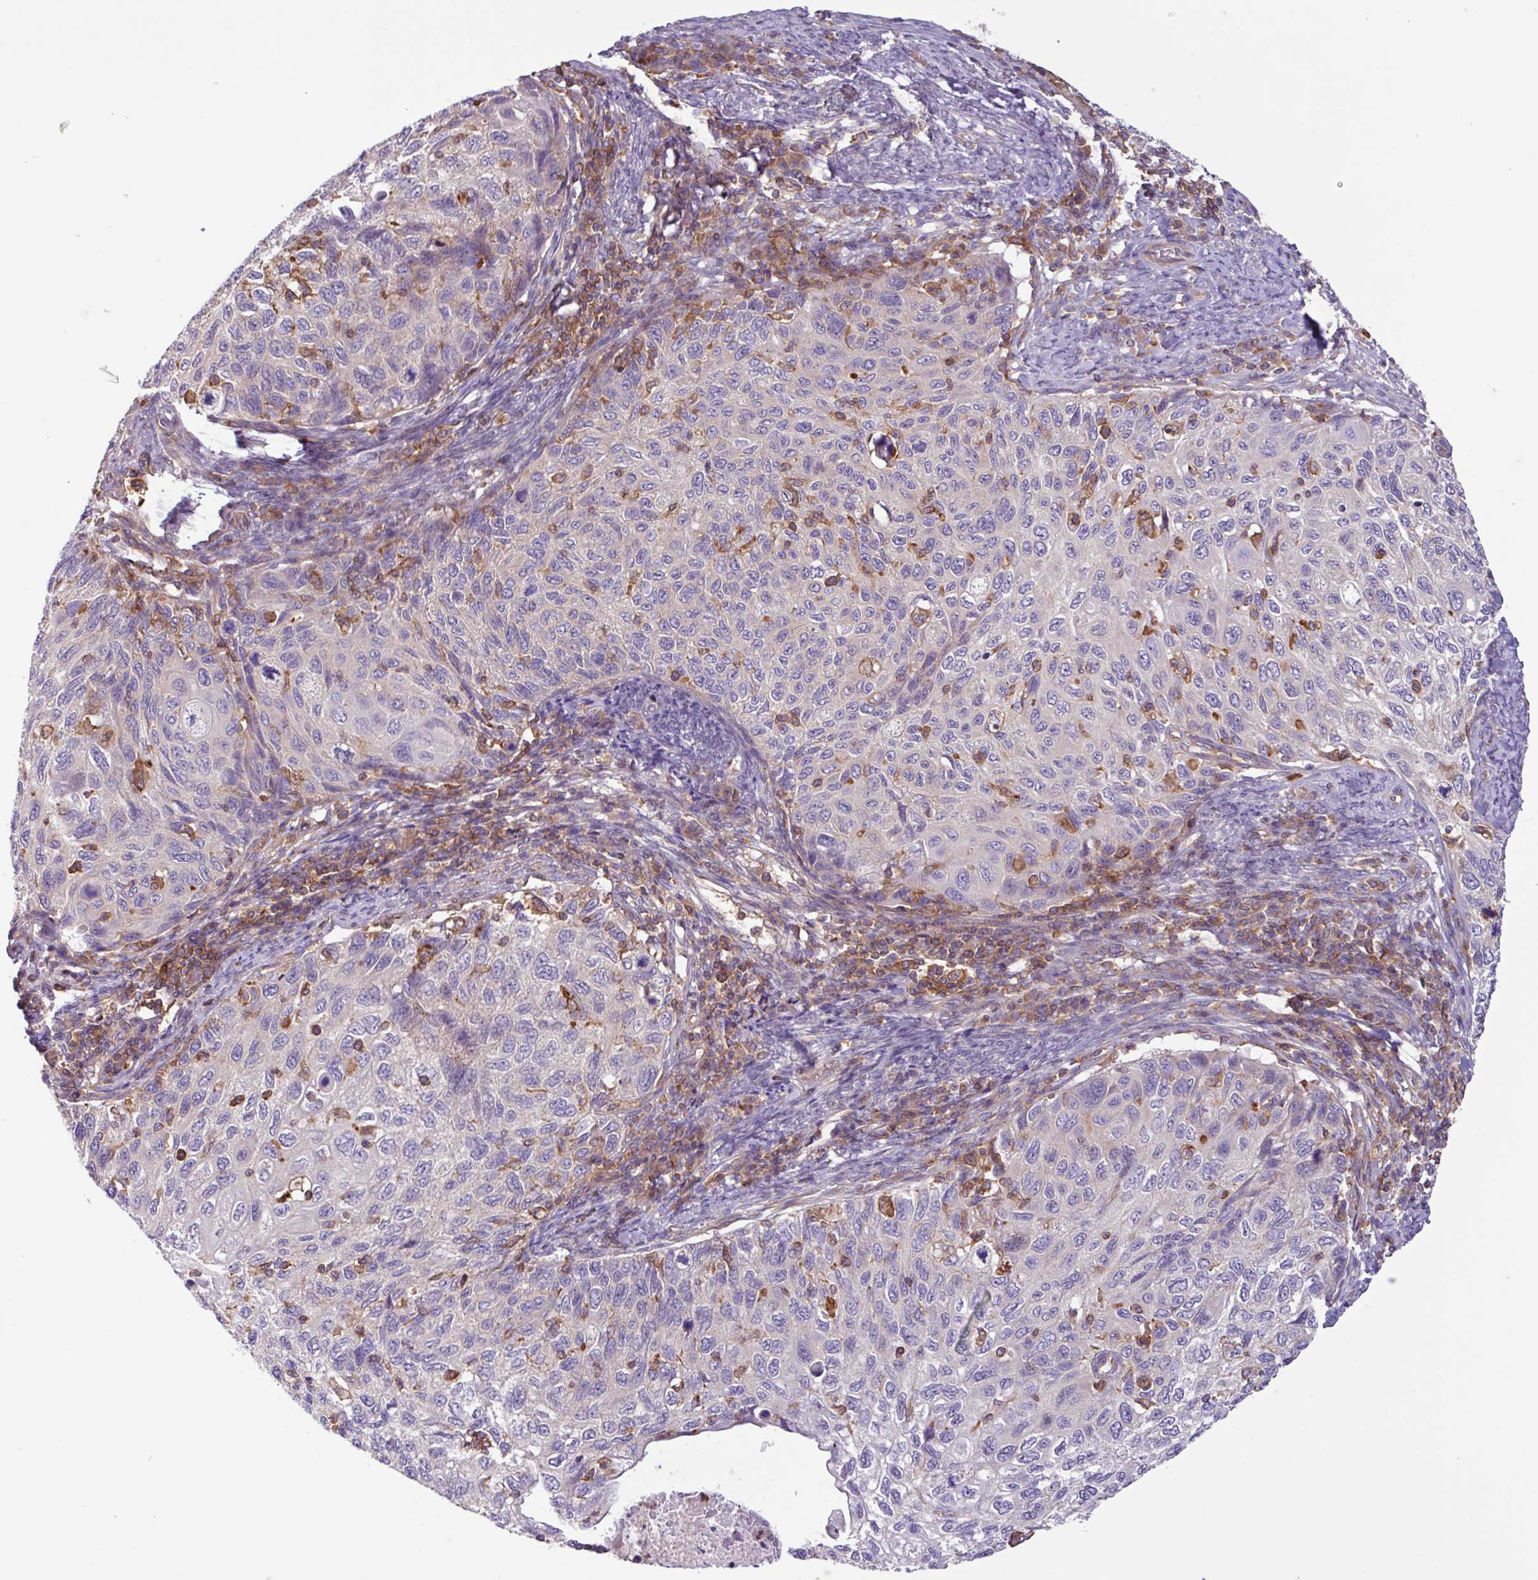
{"staining": {"intensity": "negative", "quantity": "none", "location": "none"}, "tissue": "cervical cancer", "cell_type": "Tumor cells", "image_type": "cancer", "snomed": [{"axis": "morphology", "description": "Squamous cell carcinoma, NOS"}, {"axis": "topography", "description": "Cervix"}], "caption": "A histopathology image of squamous cell carcinoma (cervical) stained for a protein shows no brown staining in tumor cells.", "gene": "ACTR3", "patient": {"sex": "female", "age": 70}}